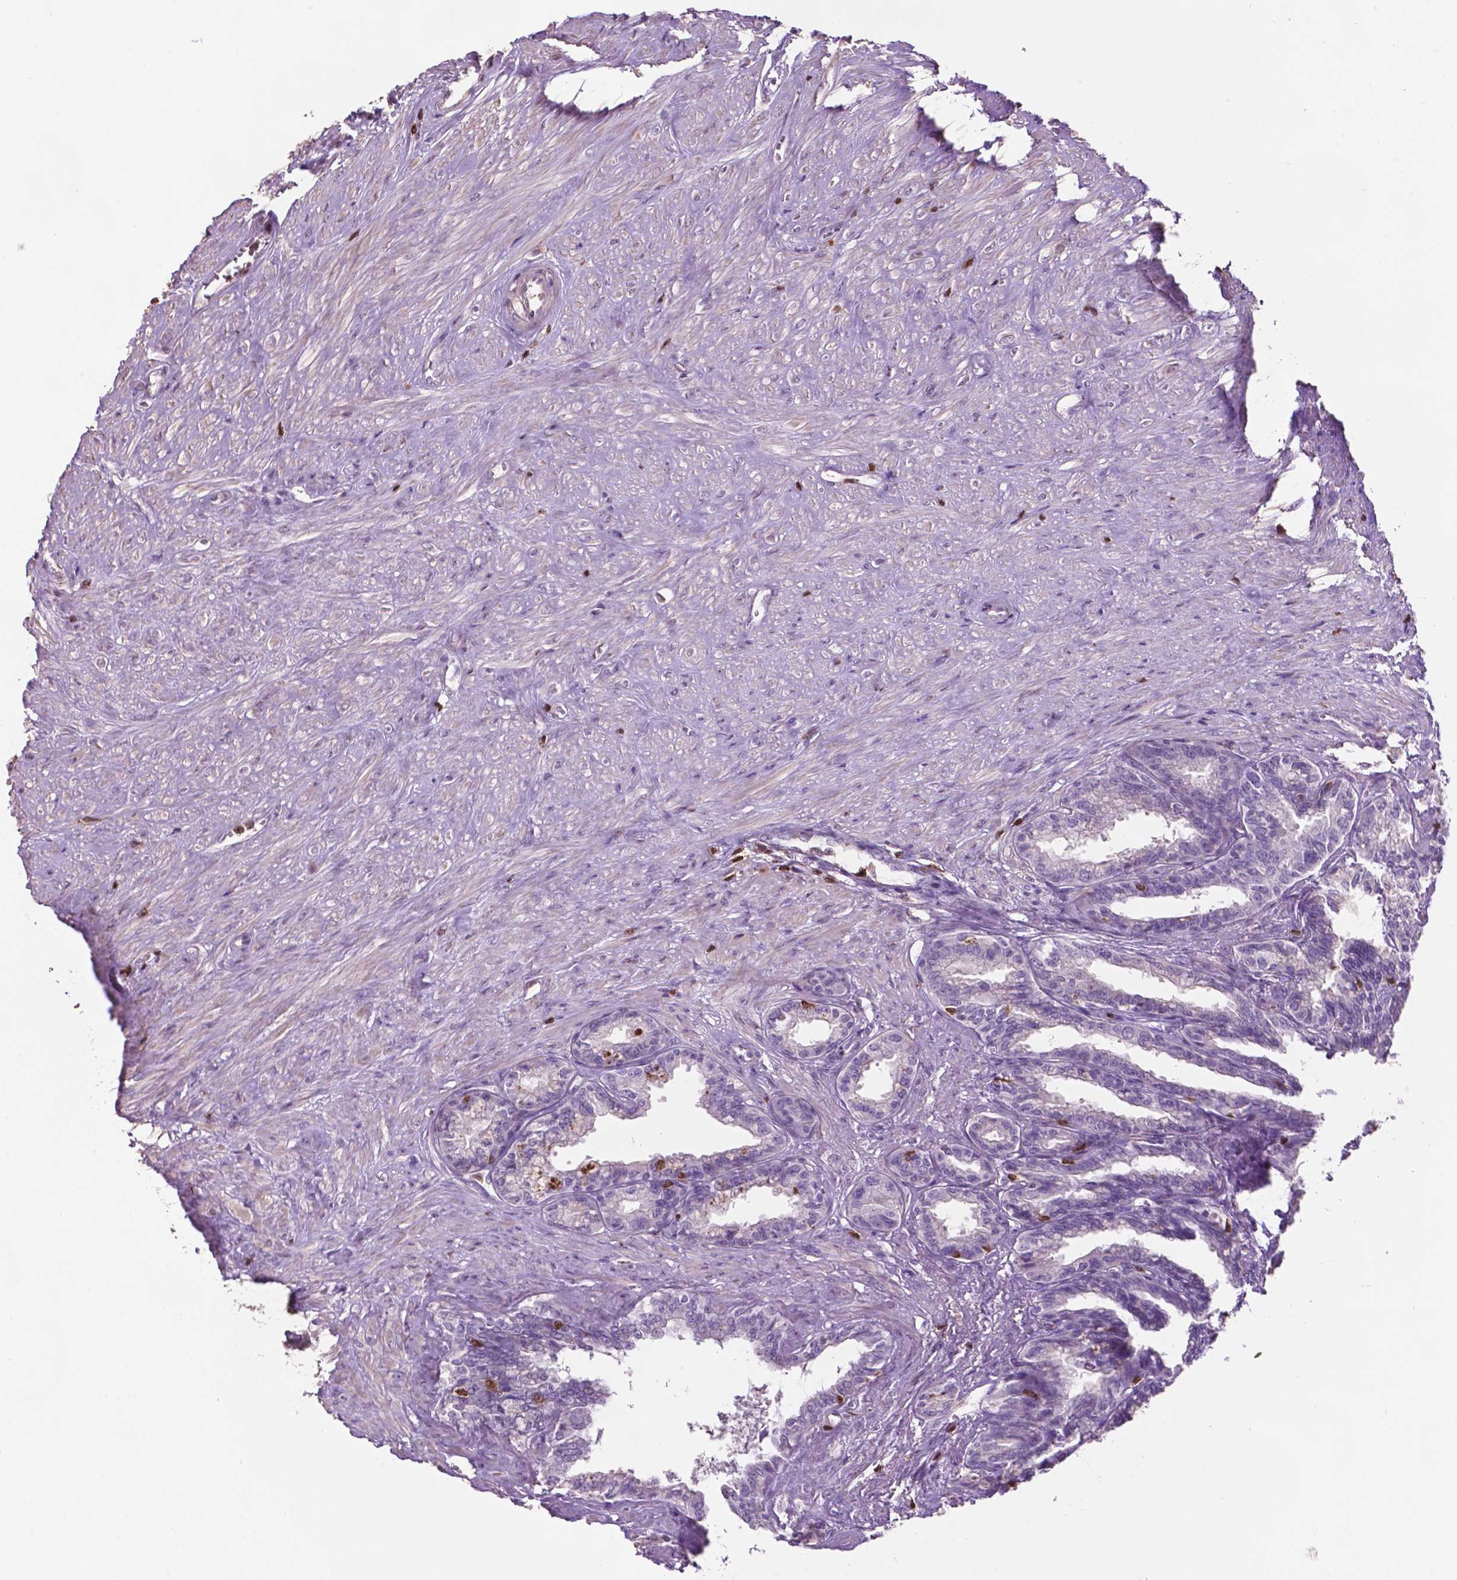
{"staining": {"intensity": "negative", "quantity": "none", "location": "none"}, "tissue": "seminal vesicle", "cell_type": "Glandular cells", "image_type": "normal", "snomed": [{"axis": "morphology", "description": "Normal tissue, NOS"}, {"axis": "morphology", "description": "Urothelial carcinoma, NOS"}, {"axis": "topography", "description": "Urinary bladder"}, {"axis": "topography", "description": "Seminal veicle"}], "caption": "DAB (3,3'-diaminobenzidine) immunohistochemical staining of normal seminal vesicle shows no significant positivity in glandular cells. (DAB IHC, high magnification).", "gene": "TBC1D10C", "patient": {"sex": "male", "age": 76}}